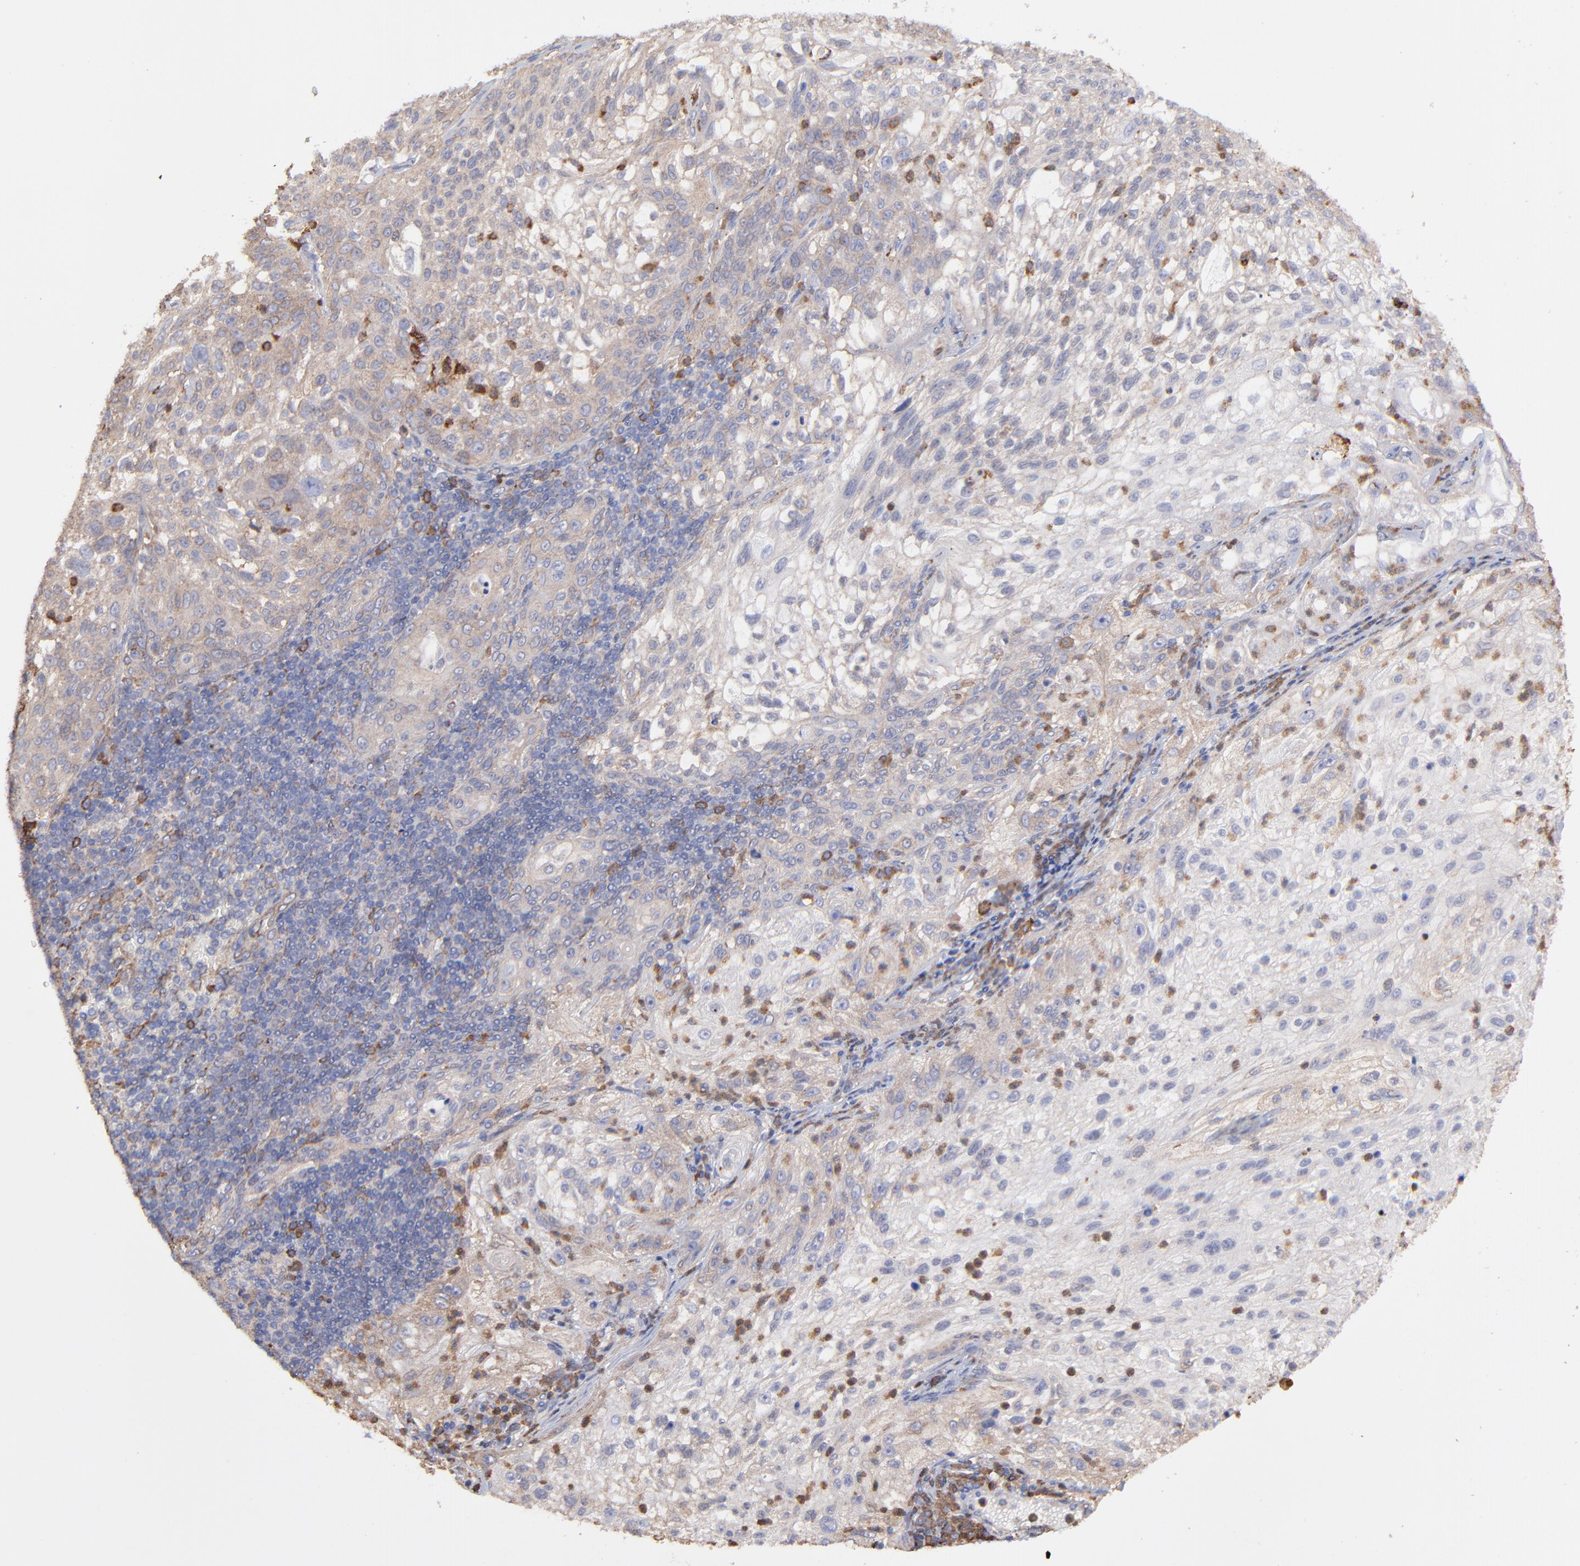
{"staining": {"intensity": "weak", "quantity": "25%-75%", "location": "cytoplasmic/membranous"}, "tissue": "lung cancer", "cell_type": "Tumor cells", "image_type": "cancer", "snomed": [{"axis": "morphology", "description": "Inflammation, NOS"}, {"axis": "morphology", "description": "Squamous cell carcinoma, NOS"}, {"axis": "topography", "description": "Lymph node"}, {"axis": "topography", "description": "Soft tissue"}, {"axis": "topography", "description": "Lung"}], "caption": "This micrograph demonstrates lung cancer (squamous cell carcinoma) stained with IHC to label a protein in brown. The cytoplasmic/membranous of tumor cells show weak positivity for the protein. Nuclei are counter-stained blue.", "gene": "PFKM", "patient": {"sex": "male", "age": 66}}